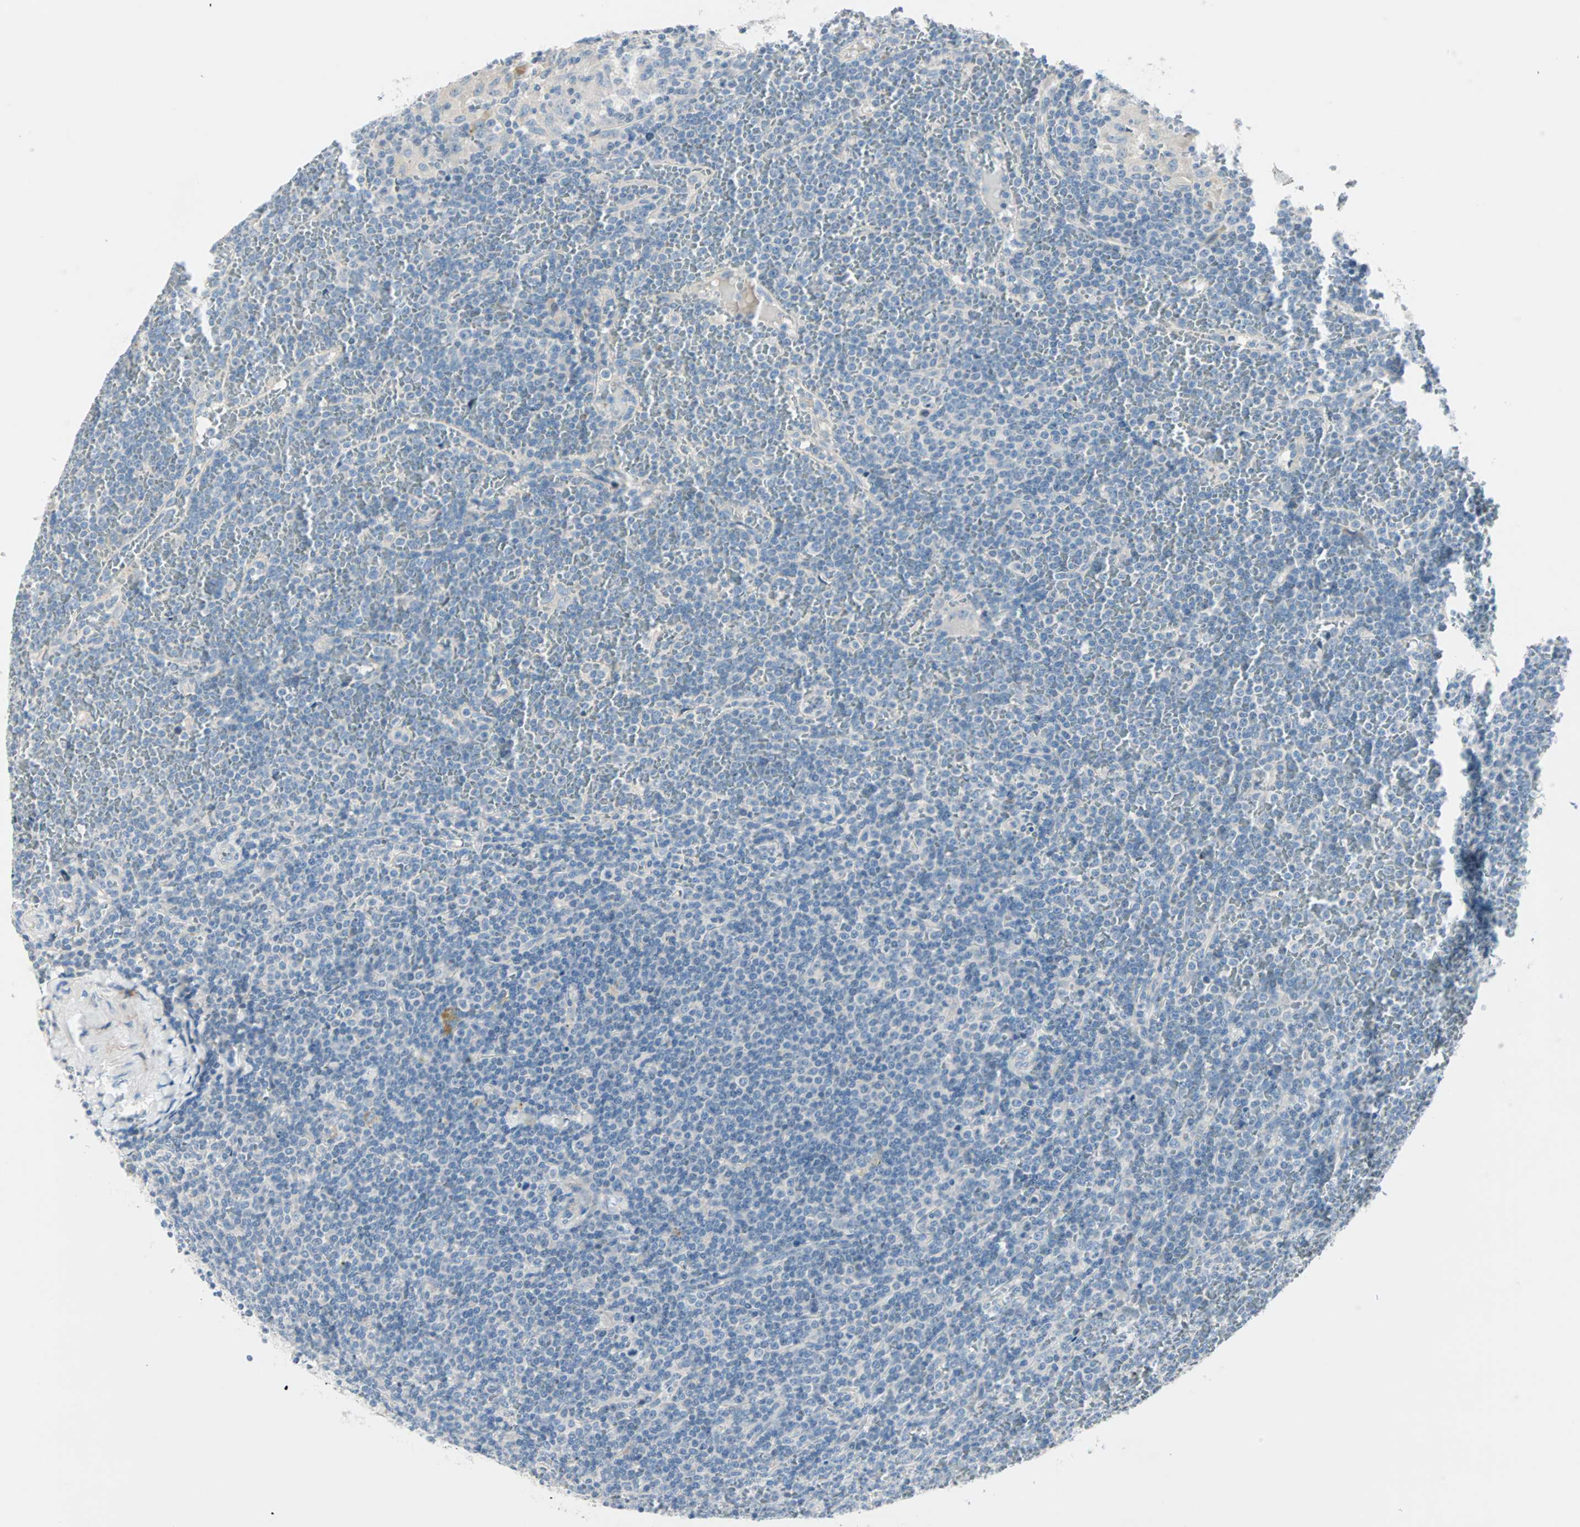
{"staining": {"intensity": "negative", "quantity": "none", "location": "none"}, "tissue": "lymphoma", "cell_type": "Tumor cells", "image_type": "cancer", "snomed": [{"axis": "morphology", "description": "Malignant lymphoma, non-Hodgkin's type, Low grade"}, {"axis": "topography", "description": "Spleen"}], "caption": "A photomicrograph of human low-grade malignant lymphoma, non-Hodgkin's type is negative for staining in tumor cells.", "gene": "NEFH", "patient": {"sex": "female", "age": 19}}